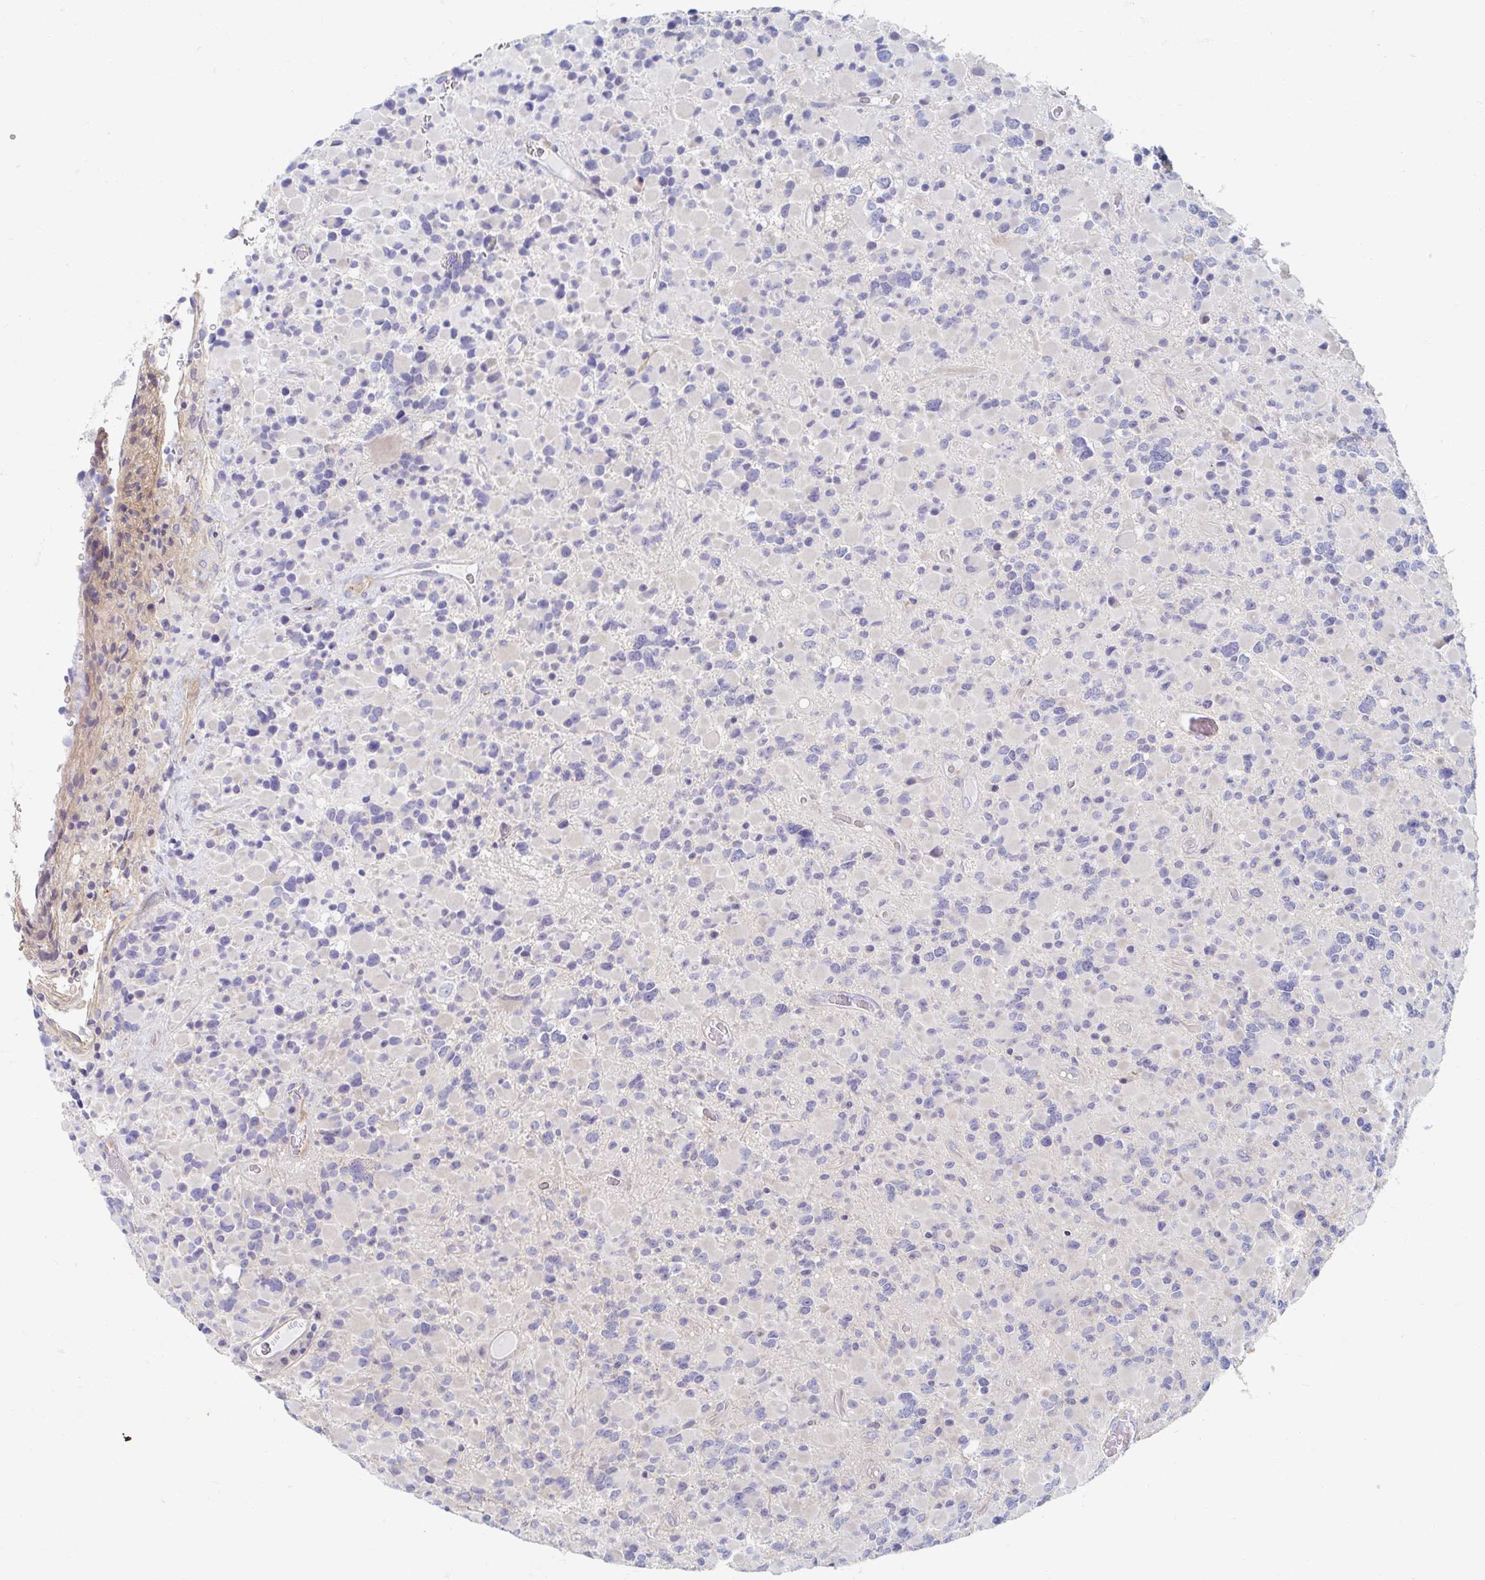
{"staining": {"intensity": "negative", "quantity": "none", "location": "none"}, "tissue": "glioma", "cell_type": "Tumor cells", "image_type": "cancer", "snomed": [{"axis": "morphology", "description": "Glioma, malignant, High grade"}, {"axis": "topography", "description": "Brain"}], "caption": "Human glioma stained for a protein using immunohistochemistry (IHC) displays no expression in tumor cells.", "gene": "MYLK2", "patient": {"sex": "female", "age": 40}}